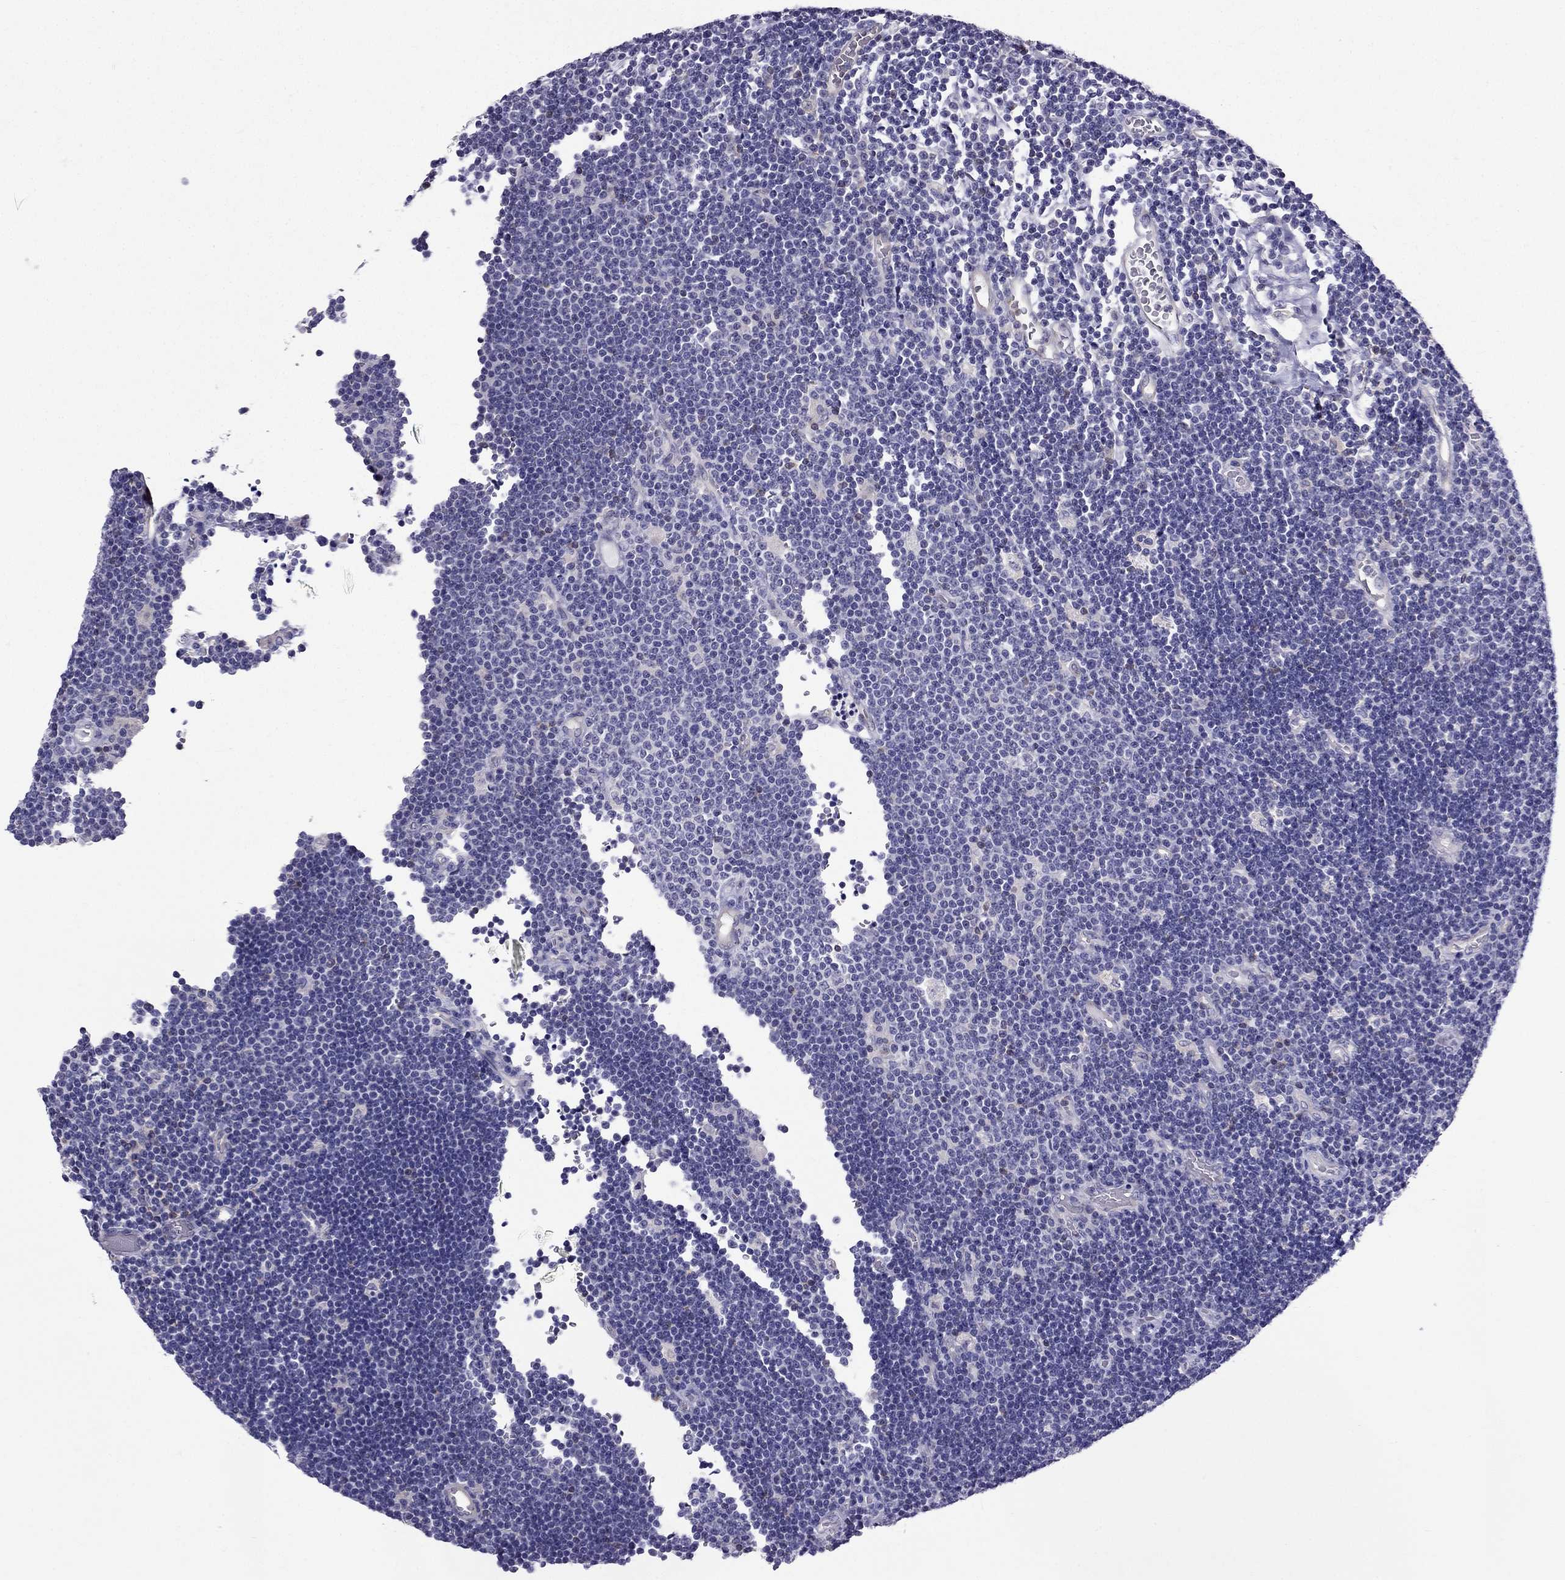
{"staining": {"intensity": "negative", "quantity": "none", "location": "none"}, "tissue": "lymphoma", "cell_type": "Tumor cells", "image_type": "cancer", "snomed": [{"axis": "morphology", "description": "Malignant lymphoma, non-Hodgkin's type, Low grade"}, {"axis": "topography", "description": "Brain"}], "caption": "DAB (3,3'-diaminobenzidine) immunohistochemical staining of lymphoma shows no significant staining in tumor cells.", "gene": "AAK1", "patient": {"sex": "female", "age": 66}}